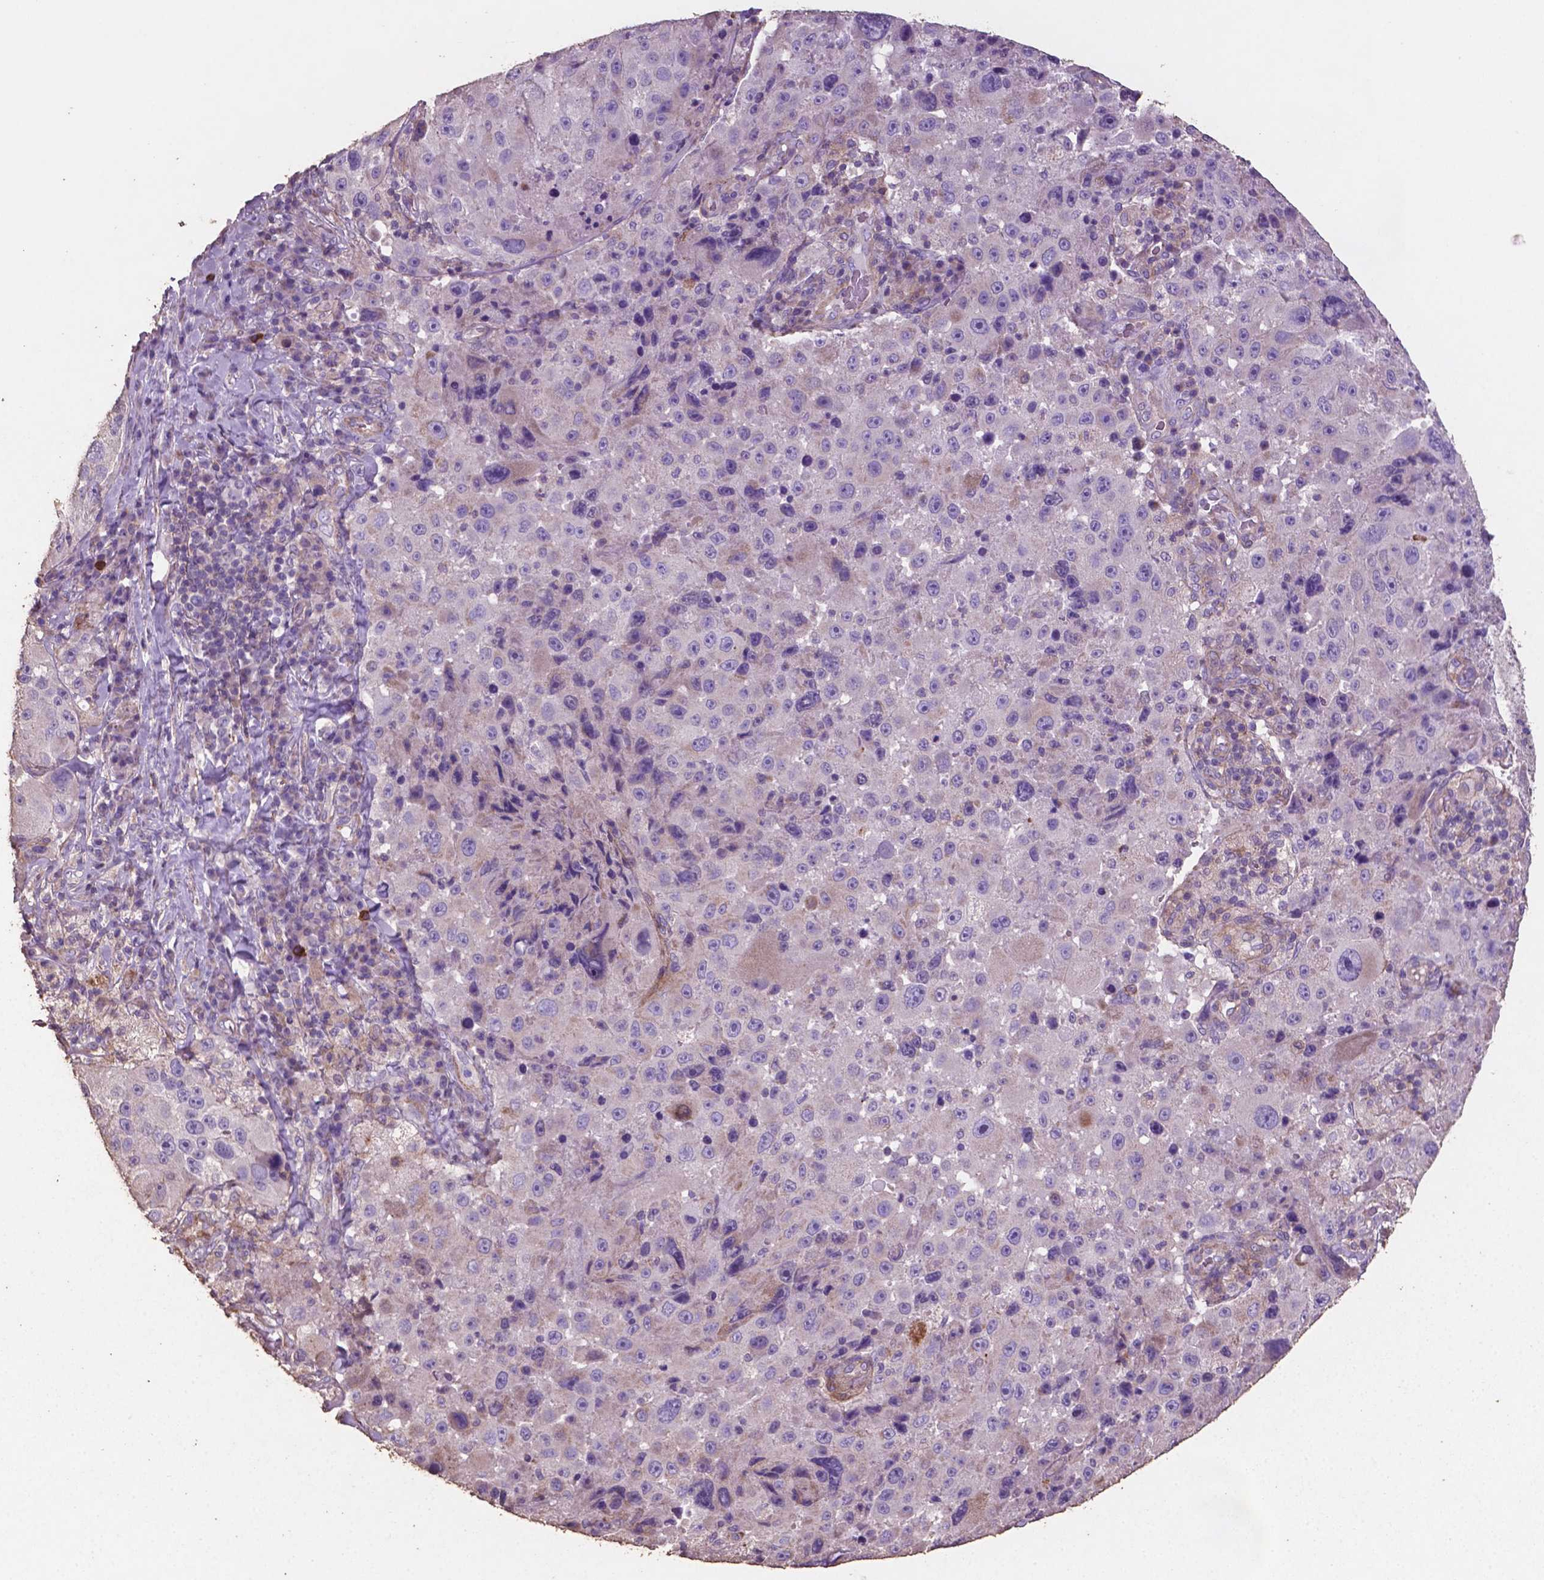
{"staining": {"intensity": "negative", "quantity": "none", "location": "none"}, "tissue": "melanoma", "cell_type": "Tumor cells", "image_type": "cancer", "snomed": [{"axis": "morphology", "description": "Malignant melanoma, Metastatic site"}, {"axis": "topography", "description": "Lymph node"}], "caption": "The image demonstrates no staining of tumor cells in melanoma. (Immunohistochemistry (ihc), brightfield microscopy, high magnification).", "gene": "COMMD4", "patient": {"sex": "male", "age": 62}}